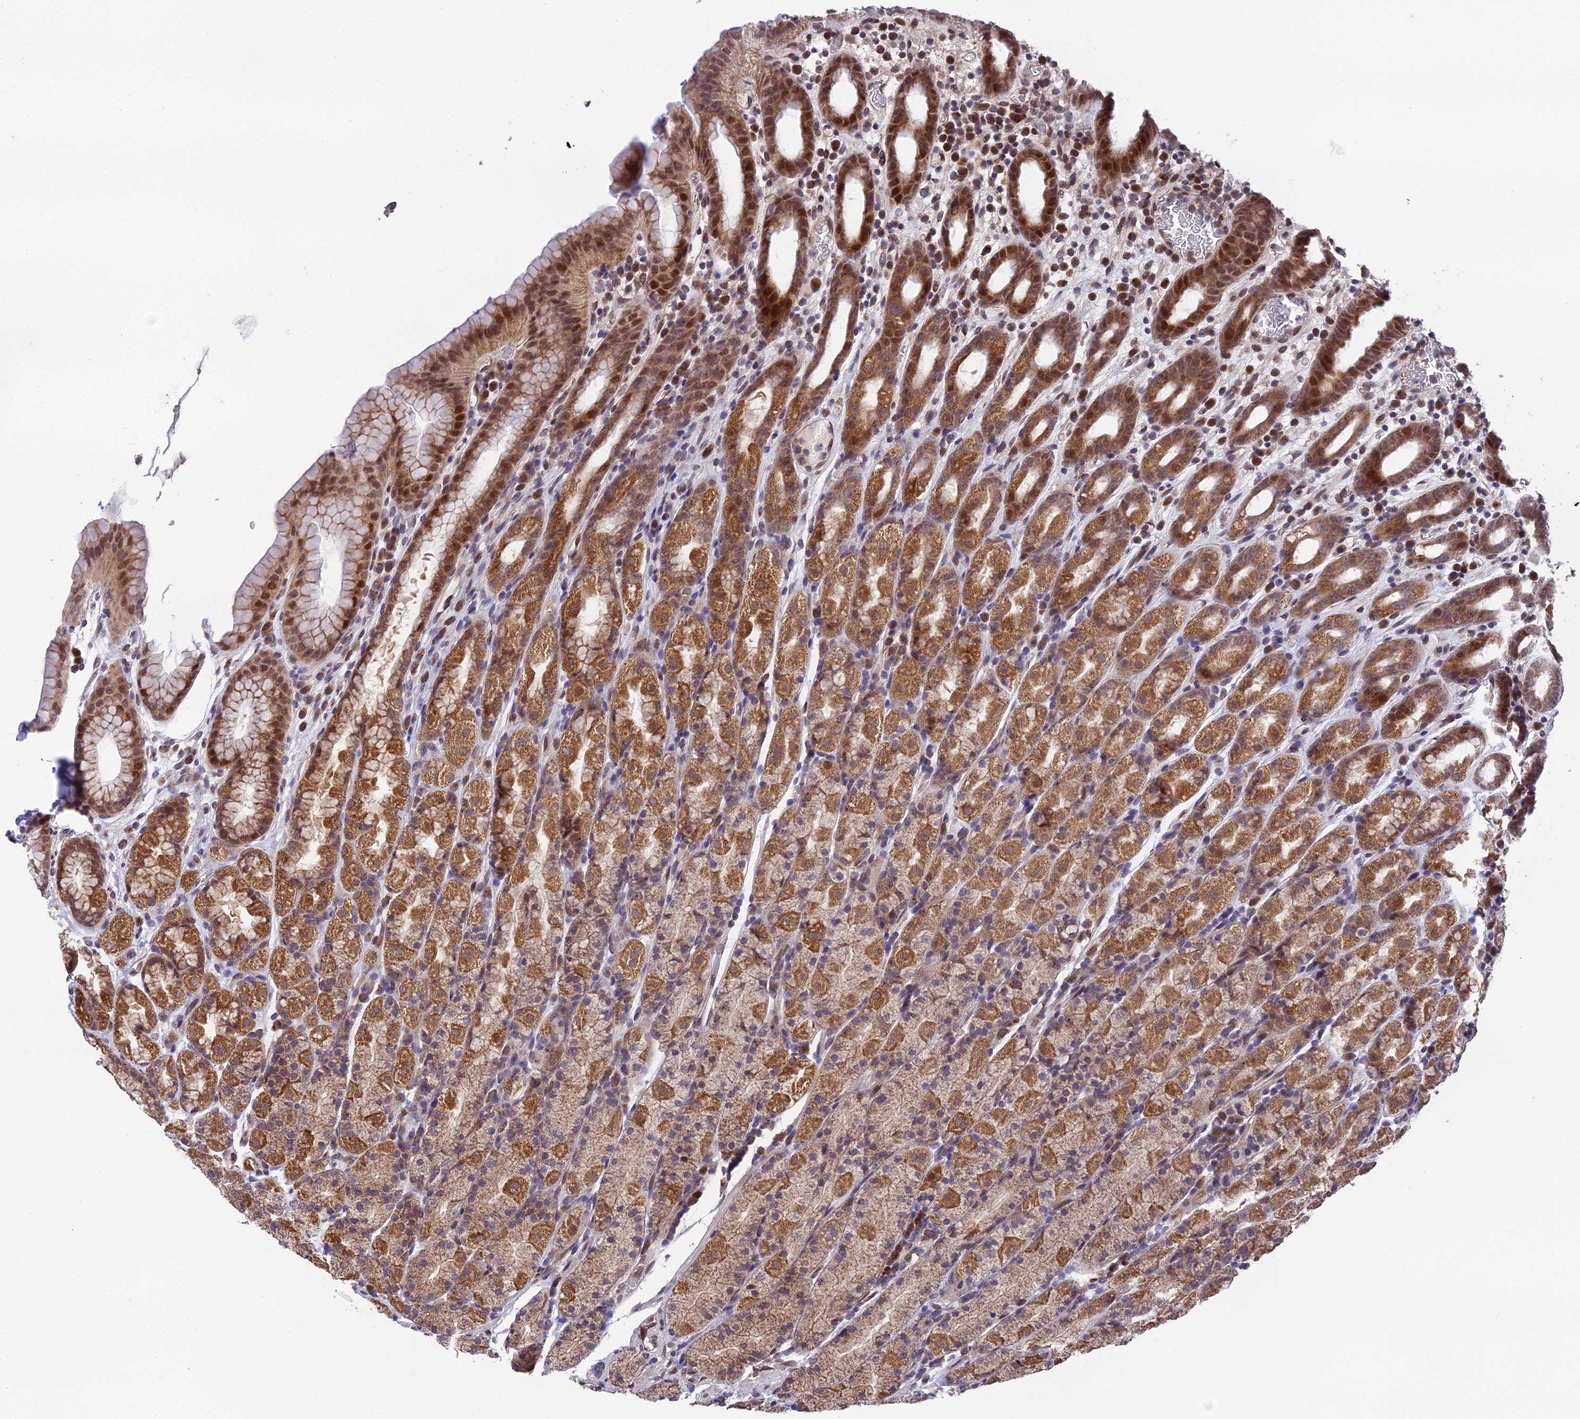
{"staining": {"intensity": "moderate", "quantity": ">75%", "location": "cytoplasmic/membranous,nuclear"}, "tissue": "stomach", "cell_type": "Glandular cells", "image_type": "normal", "snomed": [{"axis": "morphology", "description": "Normal tissue, NOS"}, {"axis": "topography", "description": "Stomach, upper"}, {"axis": "topography", "description": "Stomach, lower"}, {"axis": "topography", "description": "Small intestine"}], "caption": "Moderate cytoplasmic/membranous,nuclear positivity is appreciated in approximately >75% of glandular cells in benign stomach. (IHC, brightfield microscopy, high magnification).", "gene": "CYP2R1", "patient": {"sex": "male", "age": 68}}